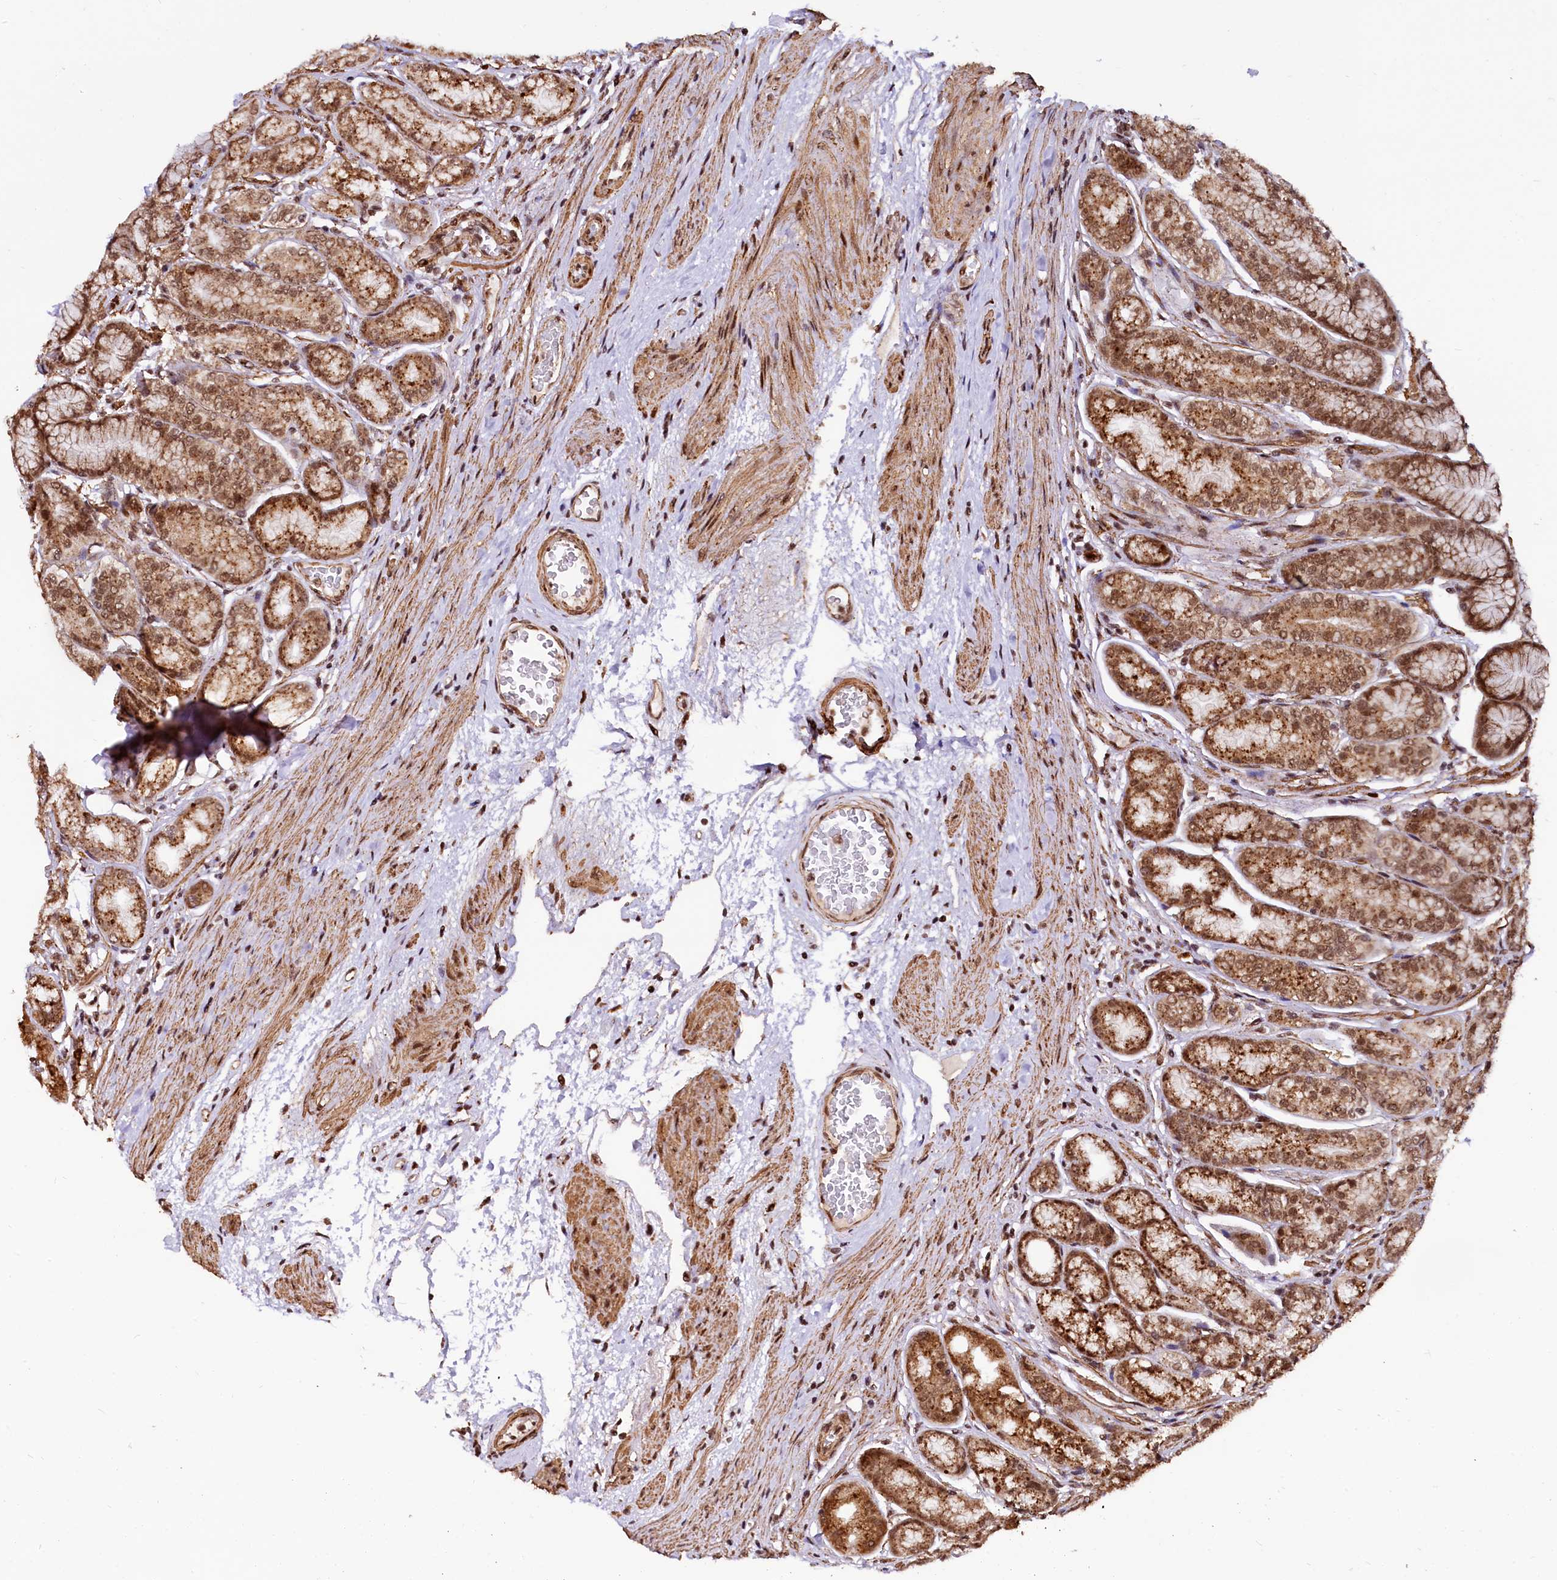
{"staining": {"intensity": "moderate", "quantity": ">75%", "location": "cytoplasmic/membranous,nuclear"}, "tissue": "stomach", "cell_type": "Glandular cells", "image_type": "normal", "snomed": [{"axis": "morphology", "description": "Normal tissue, NOS"}, {"axis": "morphology", "description": "Adenocarcinoma, NOS"}, {"axis": "morphology", "description": "Adenocarcinoma, High grade"}, {"axis": "topography", "description": "Stomach, upper"}, {"axis": "topography", "description": "Stomach"}], "caption": "This micrograph demonstrates immunohistochemistry (IHC) staining of normal stomach, with medium moderate cytoplasmic/membranous,nuclear staining in about >75% of glandular cells.", "gene": "PDS5B", "patient": {"sex": "female", "age": 65}}